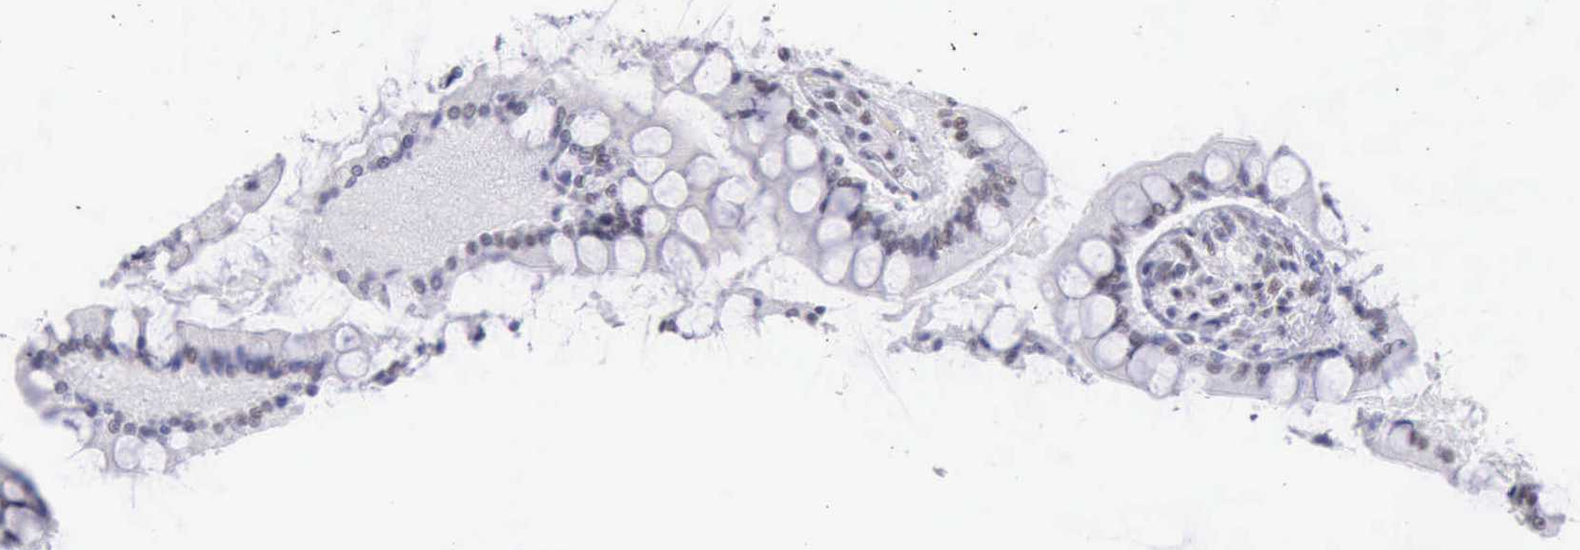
{"staining": {"intensity": "moderate", "quantity": ">75%", "location": "nuclear"}, "tissue": "gallbladder", "cell_type": "Glandular cells", "image_type": "normal", "snomed": [{"axis": "morphology", "description": "Normal tissue, NOS"}, {"axis": "morphology", "description": "Inflammation, NOS"}, {"axis": "topography", "description": "Gallbladder"}], "caption": "This photomicrograph reveals immunohistochemistry (IHC) staining of benign human gallbladder, with medium moderate nuclear staining in about >75% of glandular cells.", "gene": "EP300", "patient": {"sex": "male", "age": 66}}